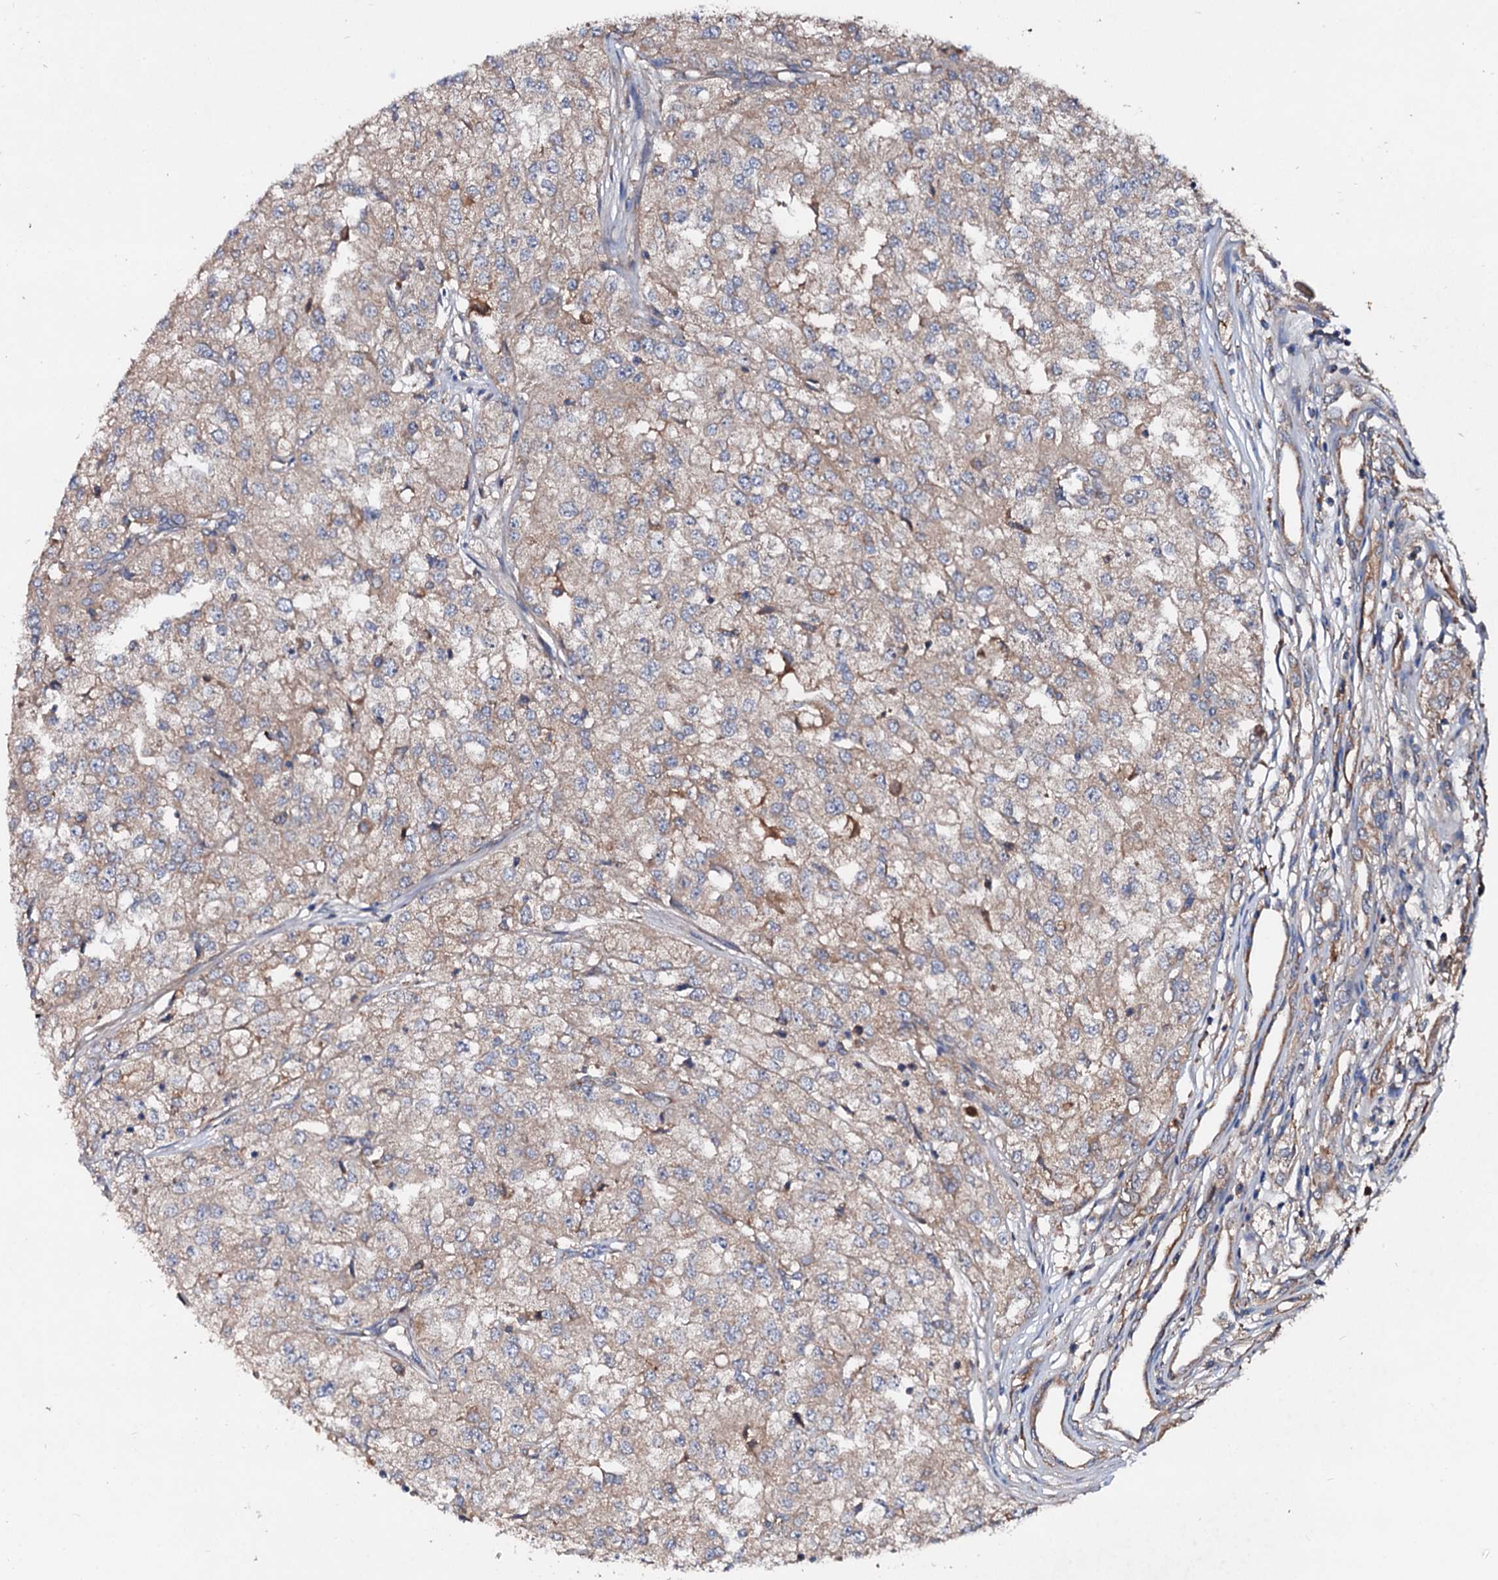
{"staining": {"intensity": "weak", "quantity": ">75%", "location": "cytoplasmic/membranous"}, "tissue": "renal cancer", "cell_type": "Tumor cells", "image_type": "cancer", "snomed": [{"axis": "morphology", "description": "Adenocarcinoma, NOS"}, {"axis": "topography", "description": "Kidney"}], "caption": "A brown stain highlights weak cytoplasmic/membranous positivity of a protein in renal cancer (adenocarcinoma) tumor cells. The staining is performed using DAB (3,3'-diaminobenzidine) brown chromogen to label protein expression. The nuclei are counter-stained blue using hematoxylin.", "gene": "EXTL1", "patient": {"sex": "female", "age": 54}}